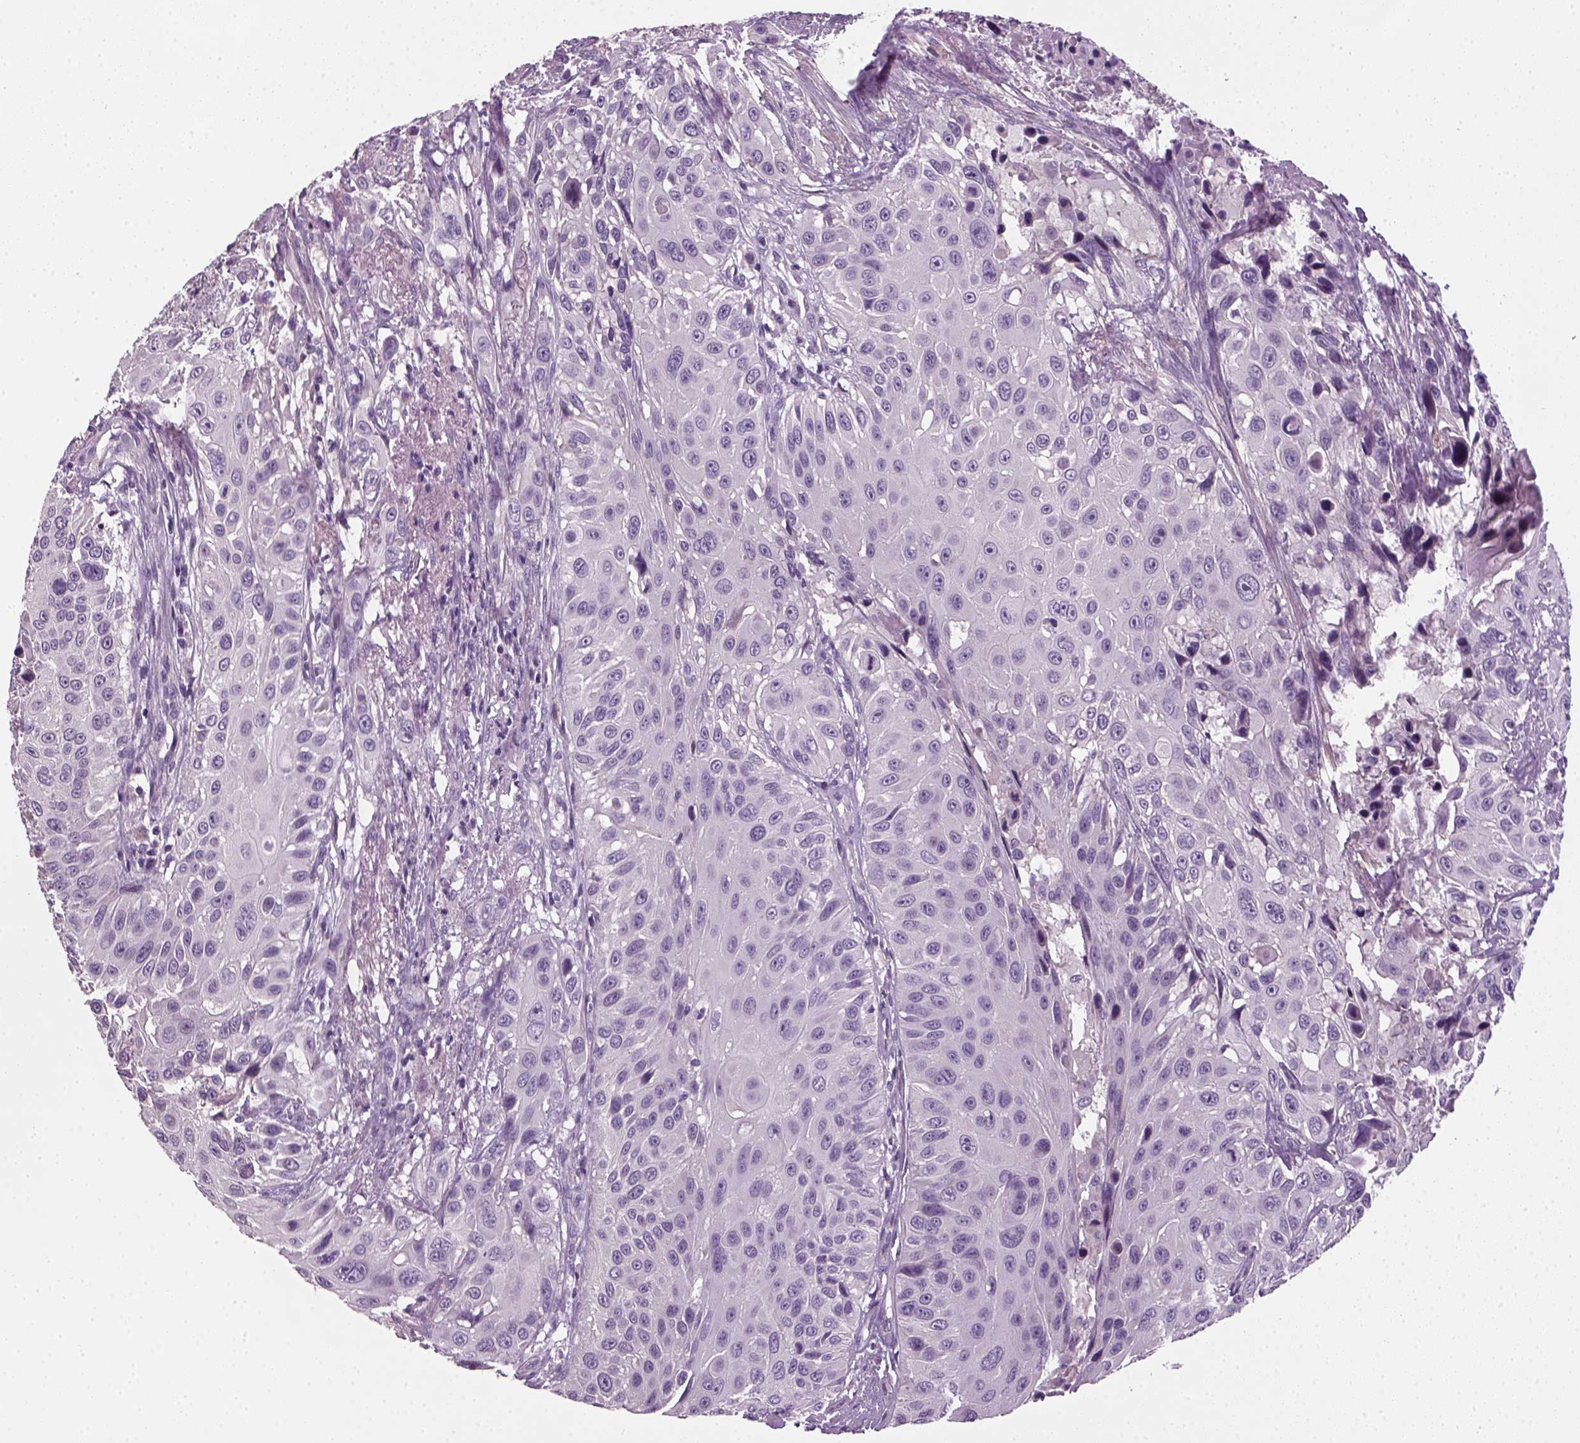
{"staining": {"intensity": "negative", "quantity": "none", "location": "none"}, "tissue": "urothelial cancer", "cell_type": "Tumor cells", "image_type": "cancer", "snomed": [{"axis": "morphology", "description": "Urothelial carcinoma, NOS"}, {"axis": "topography", "description": "Urinary bladder"}], "caption": "A histopathology image of human transitional cell carcinoma is negative for staining in tumor cells.", "gene": "ELOVL3", "patient": {"sex": "male", "age": 55}}